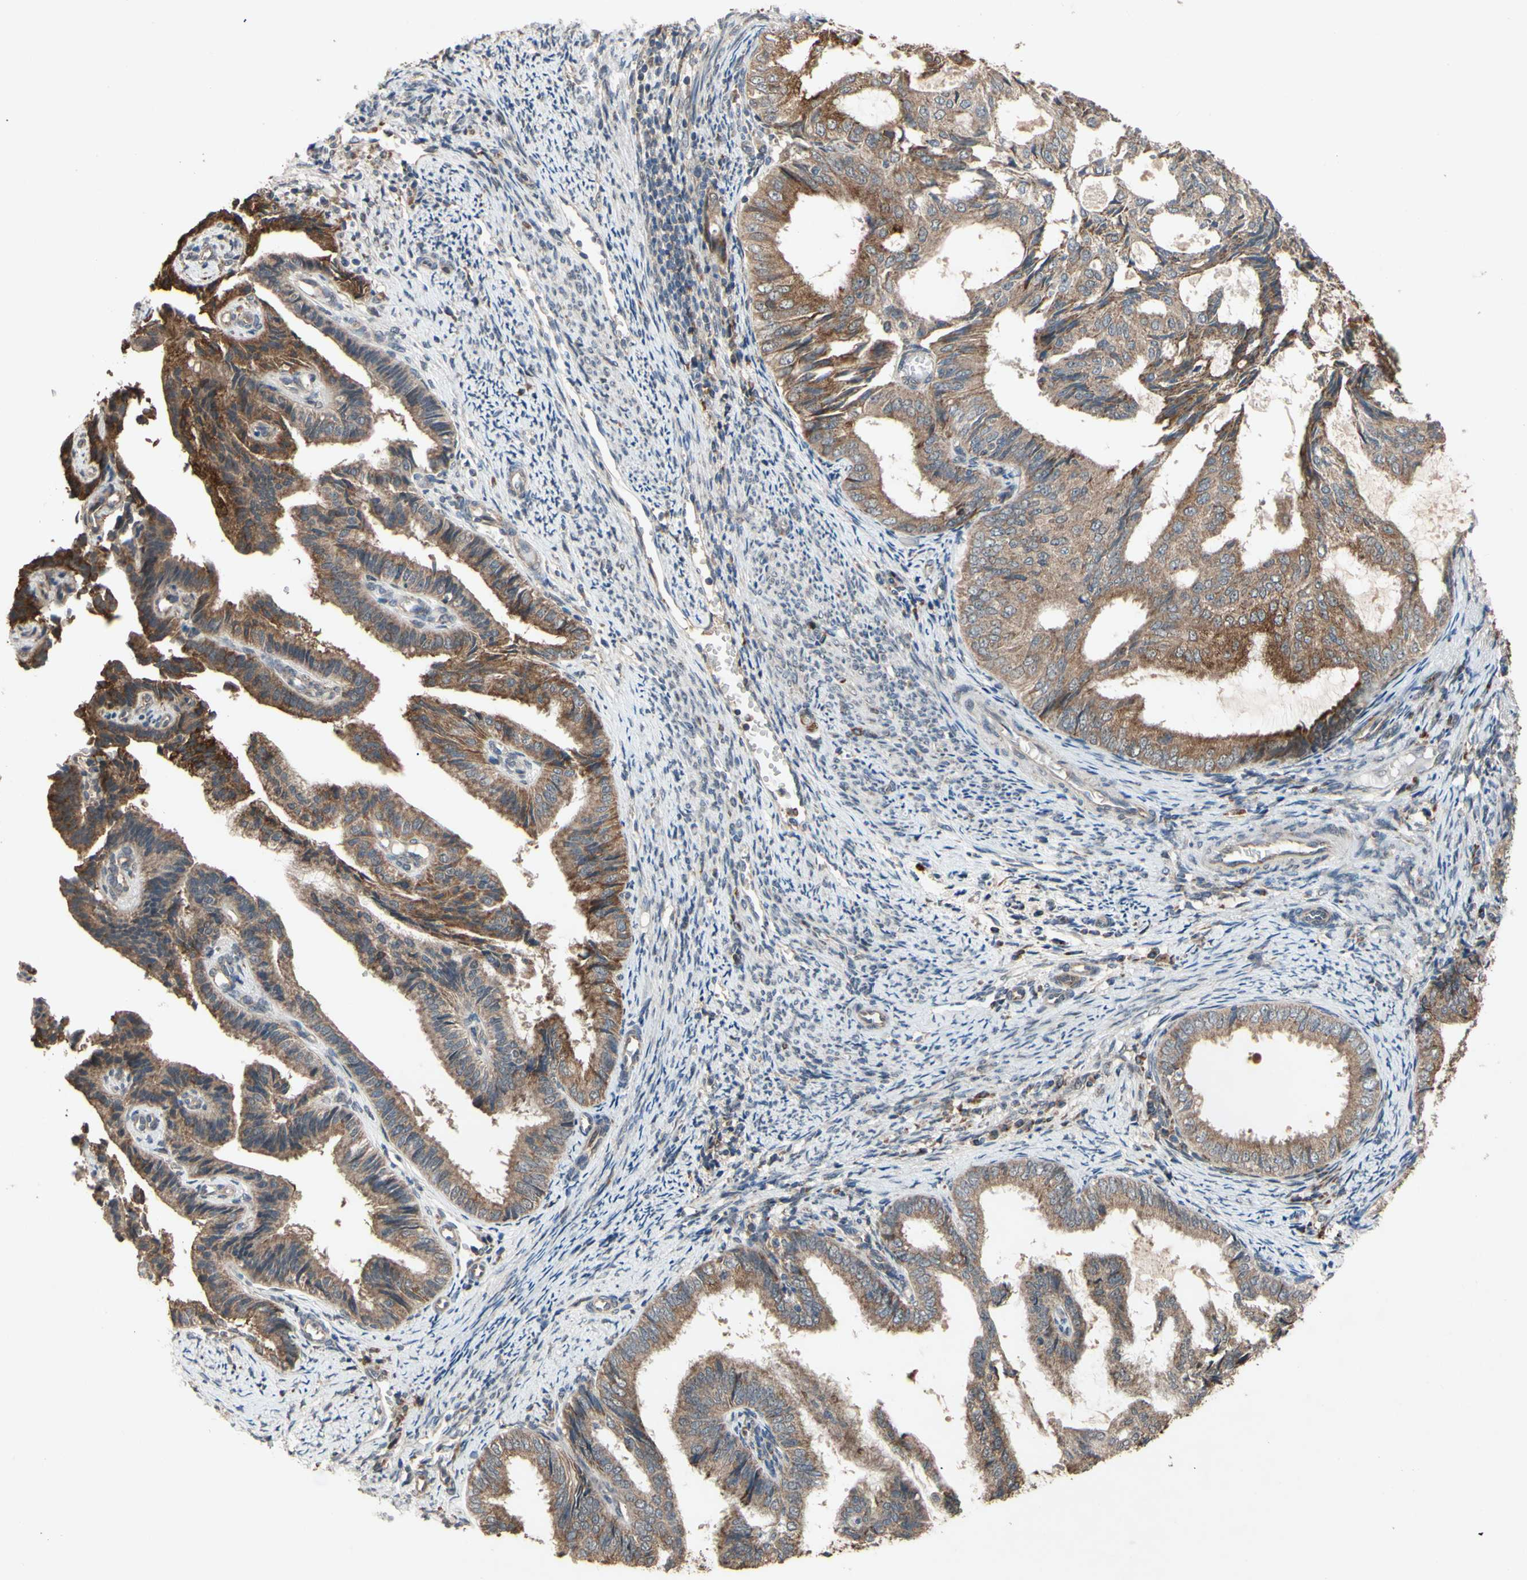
{"staining": {"intensity": "moderate", "quantity": ">75%", "location": "cytoplasmic/membranous"}, "tissue": "endometrial cancer", "cell_type": "Tumor cells", "image_type": "cancer", "snomed": [{"axis": "morphology", "description": "Adenocarcinoma, NOS"}, {"axis": "topography", "description": "Endometrium"}], "caption": "Protein staining of adenocarcinoma (endometrial) tissue displays moderate cytoplasmic/membranous expression in about >75% of tumor cells.", "gene": "CD164", "patient": {"sex": "female", "age": 58}}